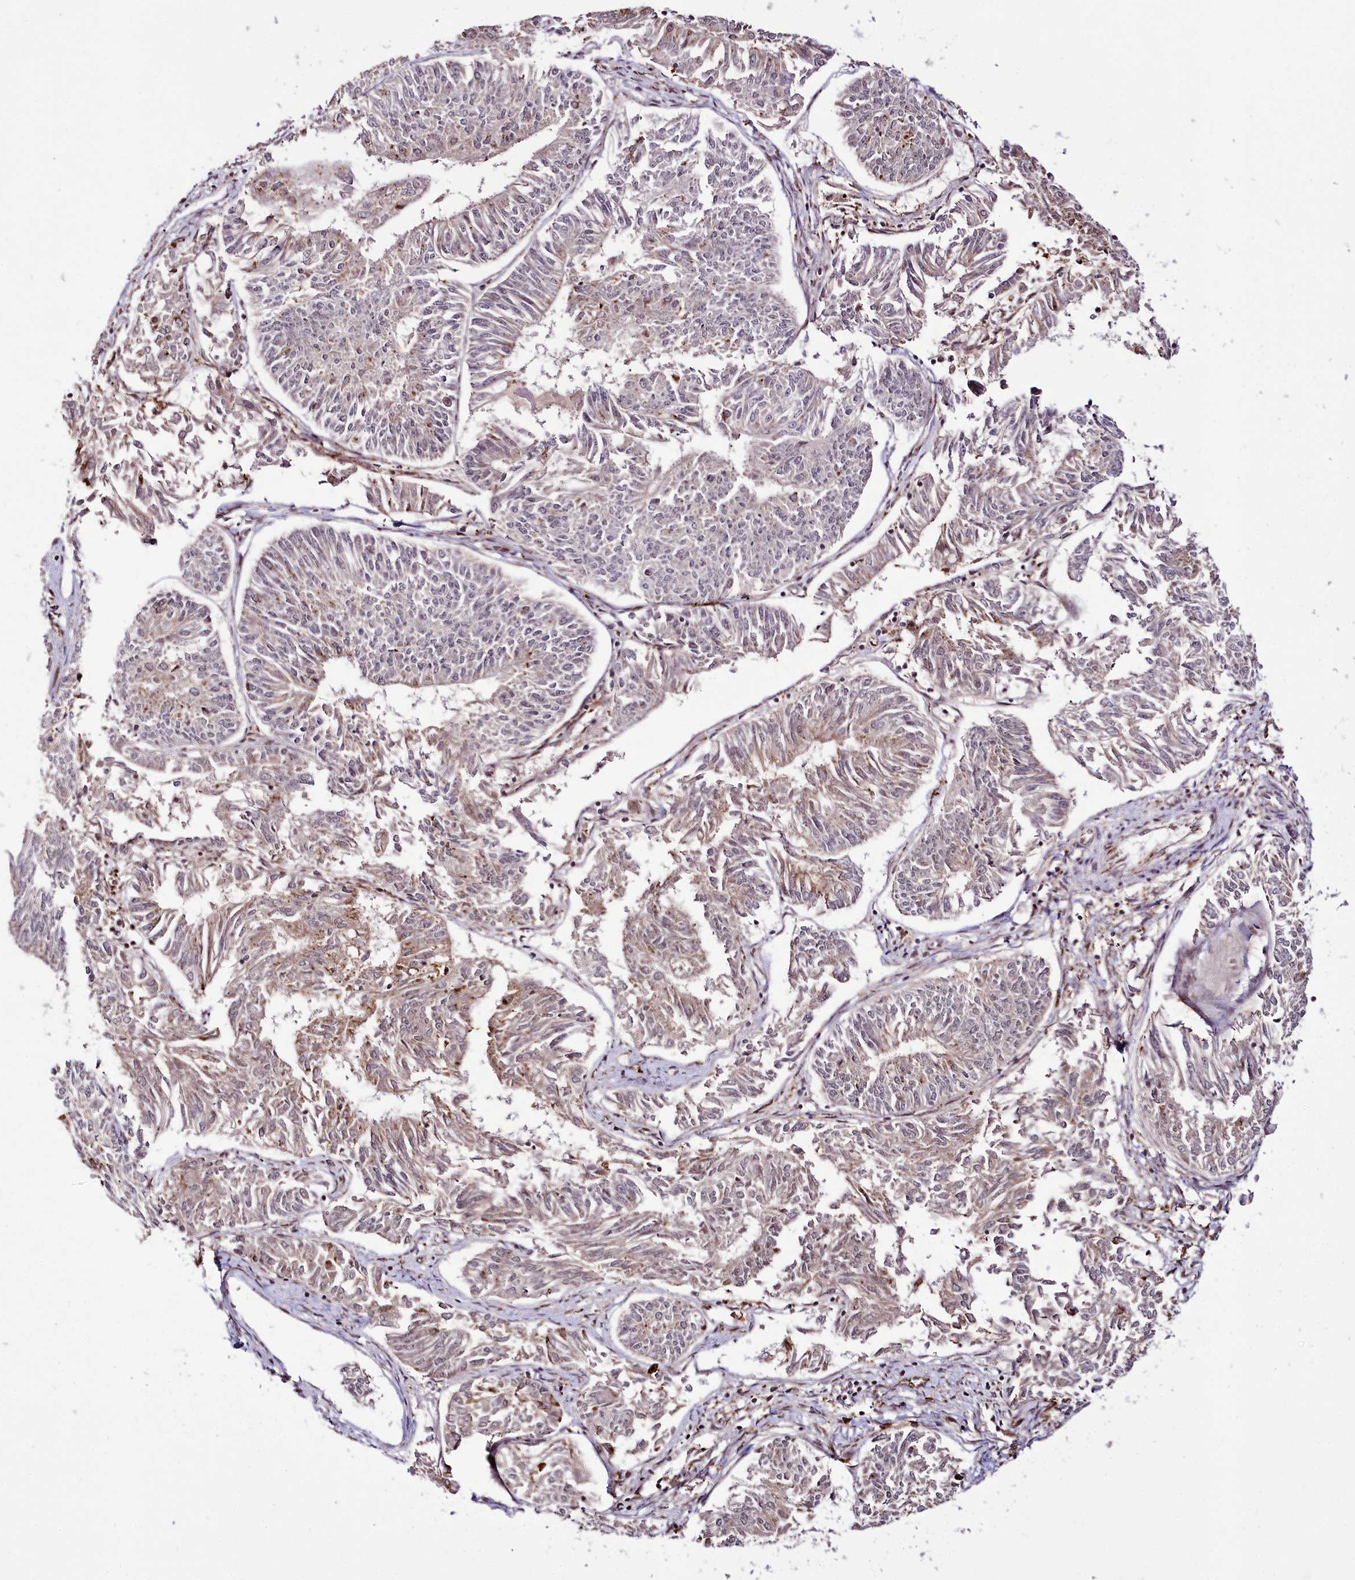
{"staining": {"intensity": "weak", "quantity": "<25%", "location": "cytoplasmic/membranous"}, "tissue": "endometrial cancer", "cell_type": "Tumor cells", "image_type": "cancer", "snomed": [{"axis": "morphology", "description": "Adenocarcinoma, NOS"}, {"axis": "topography", "description": "Endometrium"}], "caption": "High power microscopy micrograph of an IHC micrograph of endometrial adenocarcinoma, revealing no significant staining in tumor cells. (Brightfield microscopy of DAB immunohistochemistry at high magnification).", "gene": "HOXC8", "patient": {"sex": "female", "age": 58}}